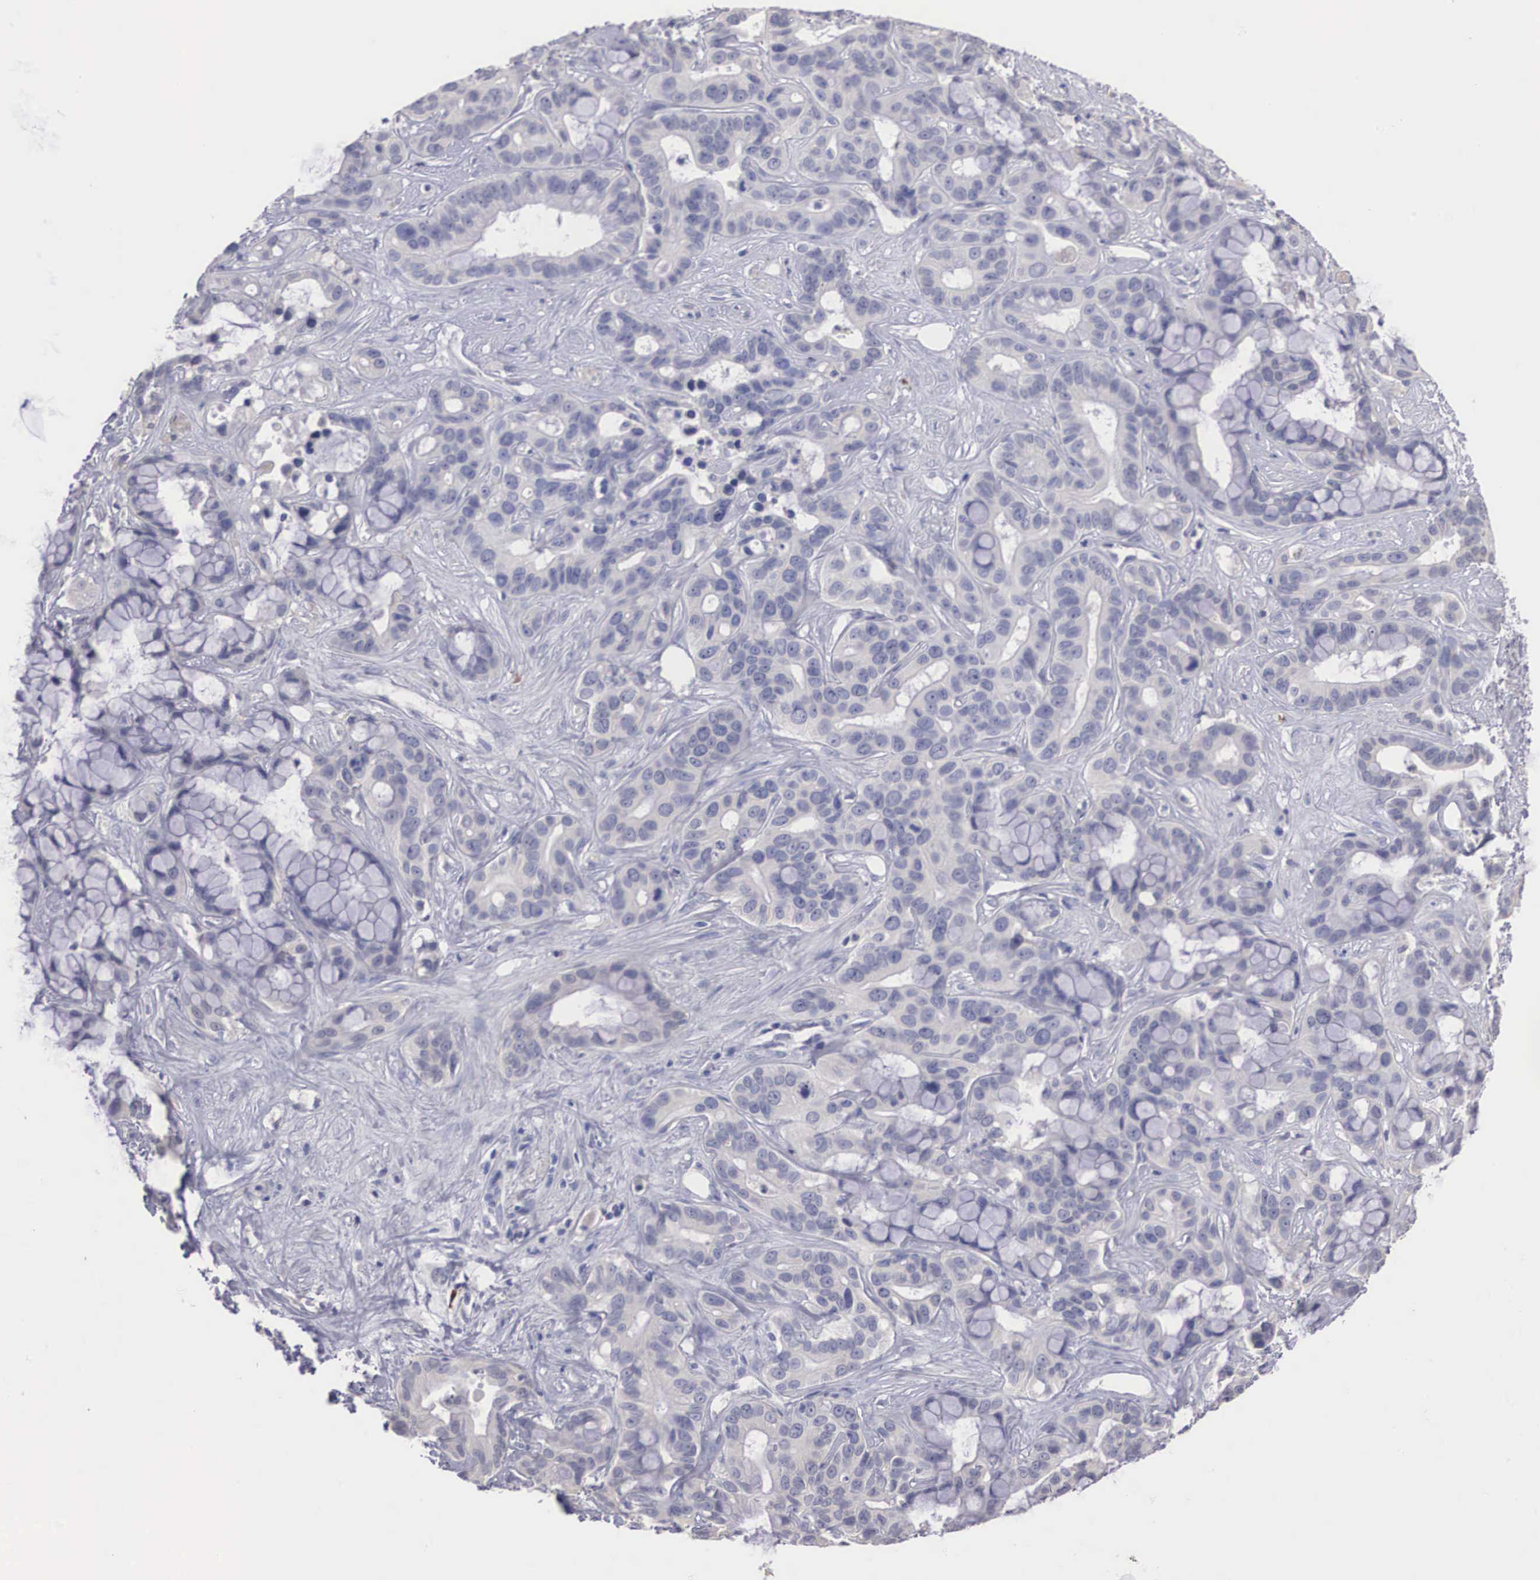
{"staining": {"intensity": "negative", "quantity": "none", "location": "none"}, "tissue": "liver cancer", "cell_type": "Tumor cells", "image_type": "cancer", "snomed": [{"axis": "morphology", "description": "Cholangiocarcinoma"}, {"axis": "topography", "description": "Liver"}], "caption": "Human cholangiocarcinoma (liver) stained for a protein using immunohistochemistry displays no positivity in tumor cells.", "gene": "REPS2", "patient": {"sex": "female", "age": 65}}